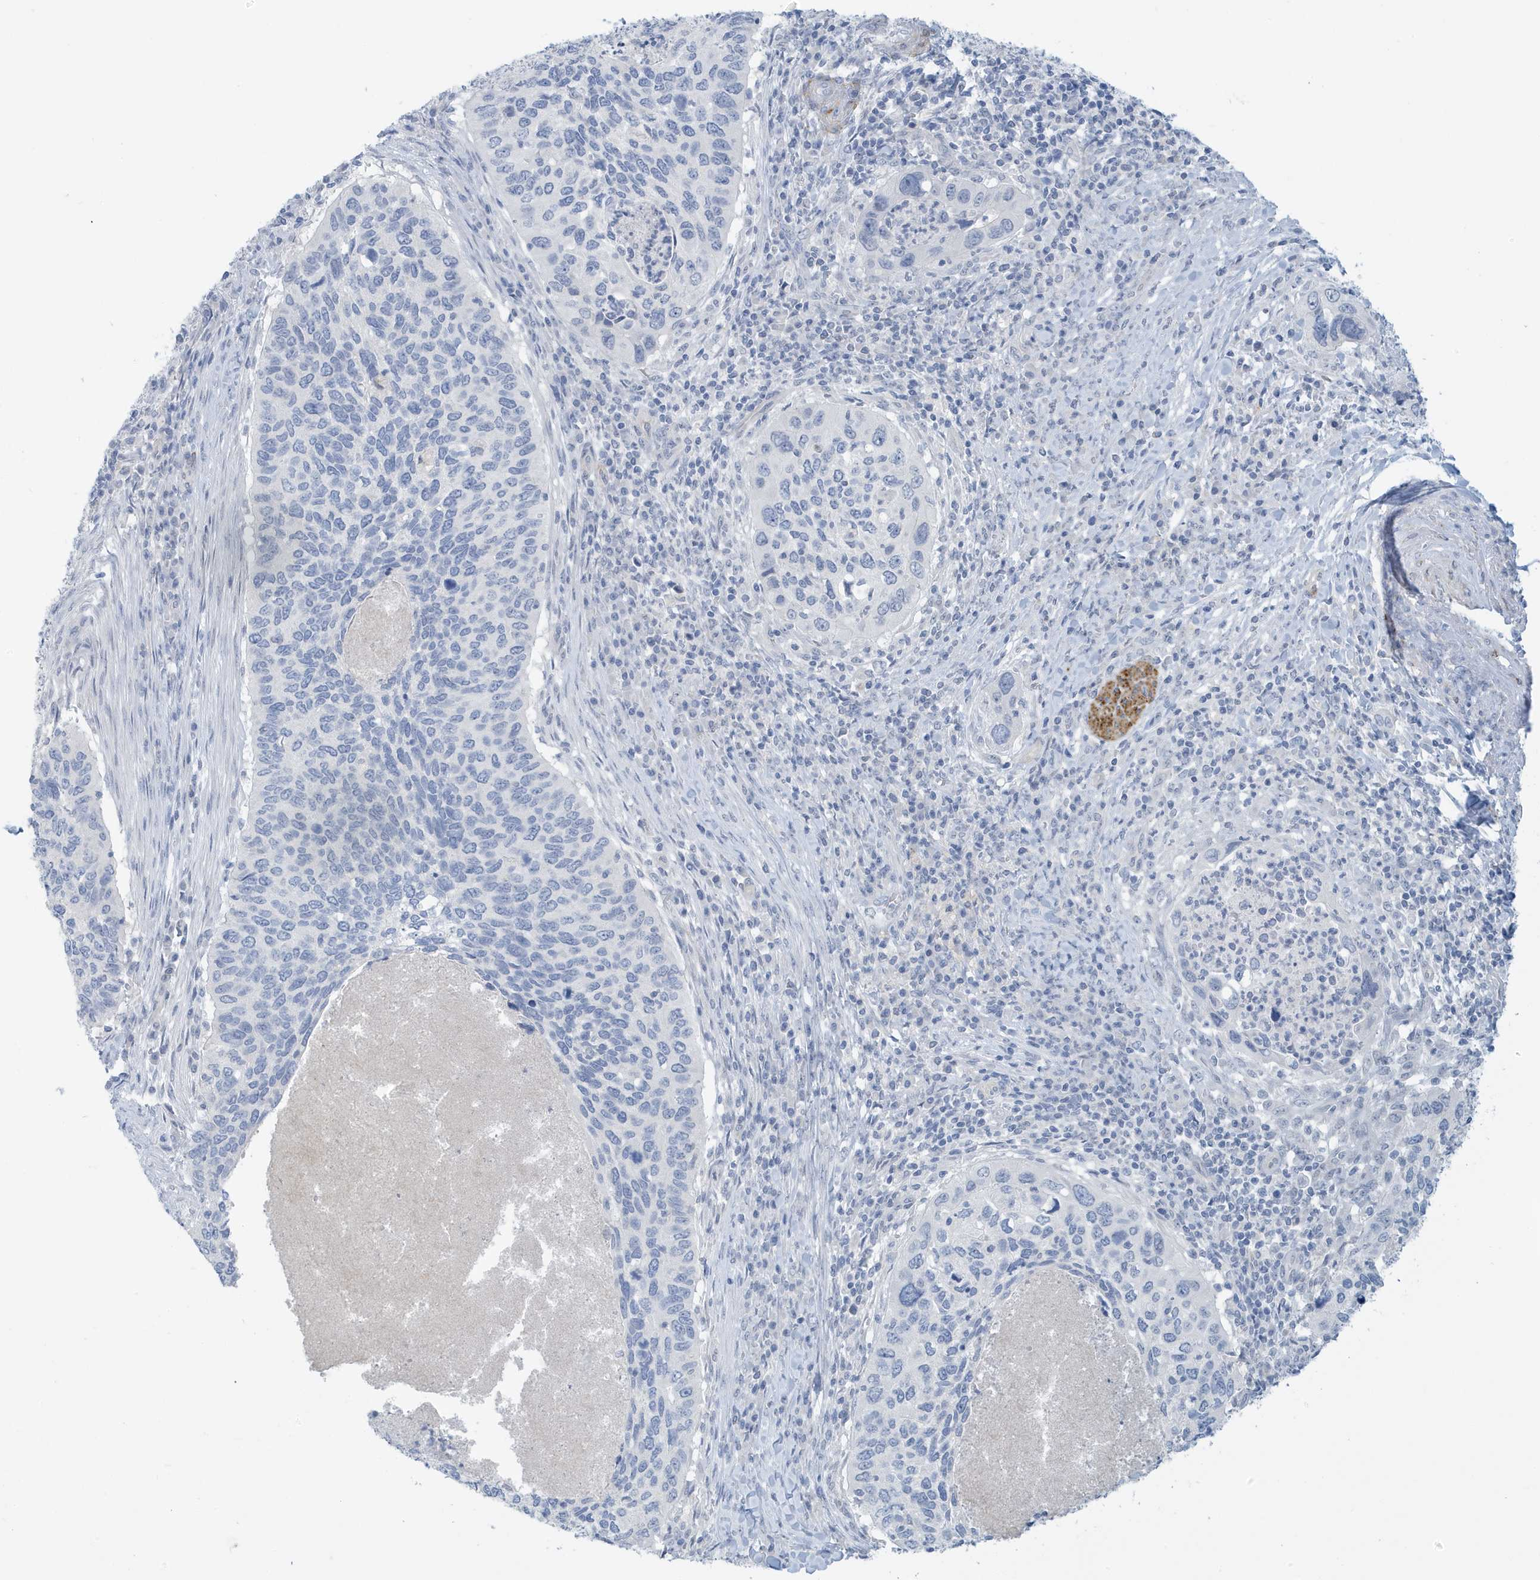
{"staining": {"intensity": "negative", "quantity": "none", "location": "none"}, "tissue": "cervical cancer", "cell_type": "Tumor cells", "image_type": "cancer", "snomed": [{"axis": "morphology", "description": "Squamous cell carcinoma, NOS"}, {"axis": "topography", "description": "Cervix"}], "caption": "A high-resolution photomicrograph shows immunohistochemistry staining of cervical squamous cell carcinoma, which reveals no significant positivity in tumor cells.", "gene": "PERM1", "patient": {"sex": "female", "age": 38}}